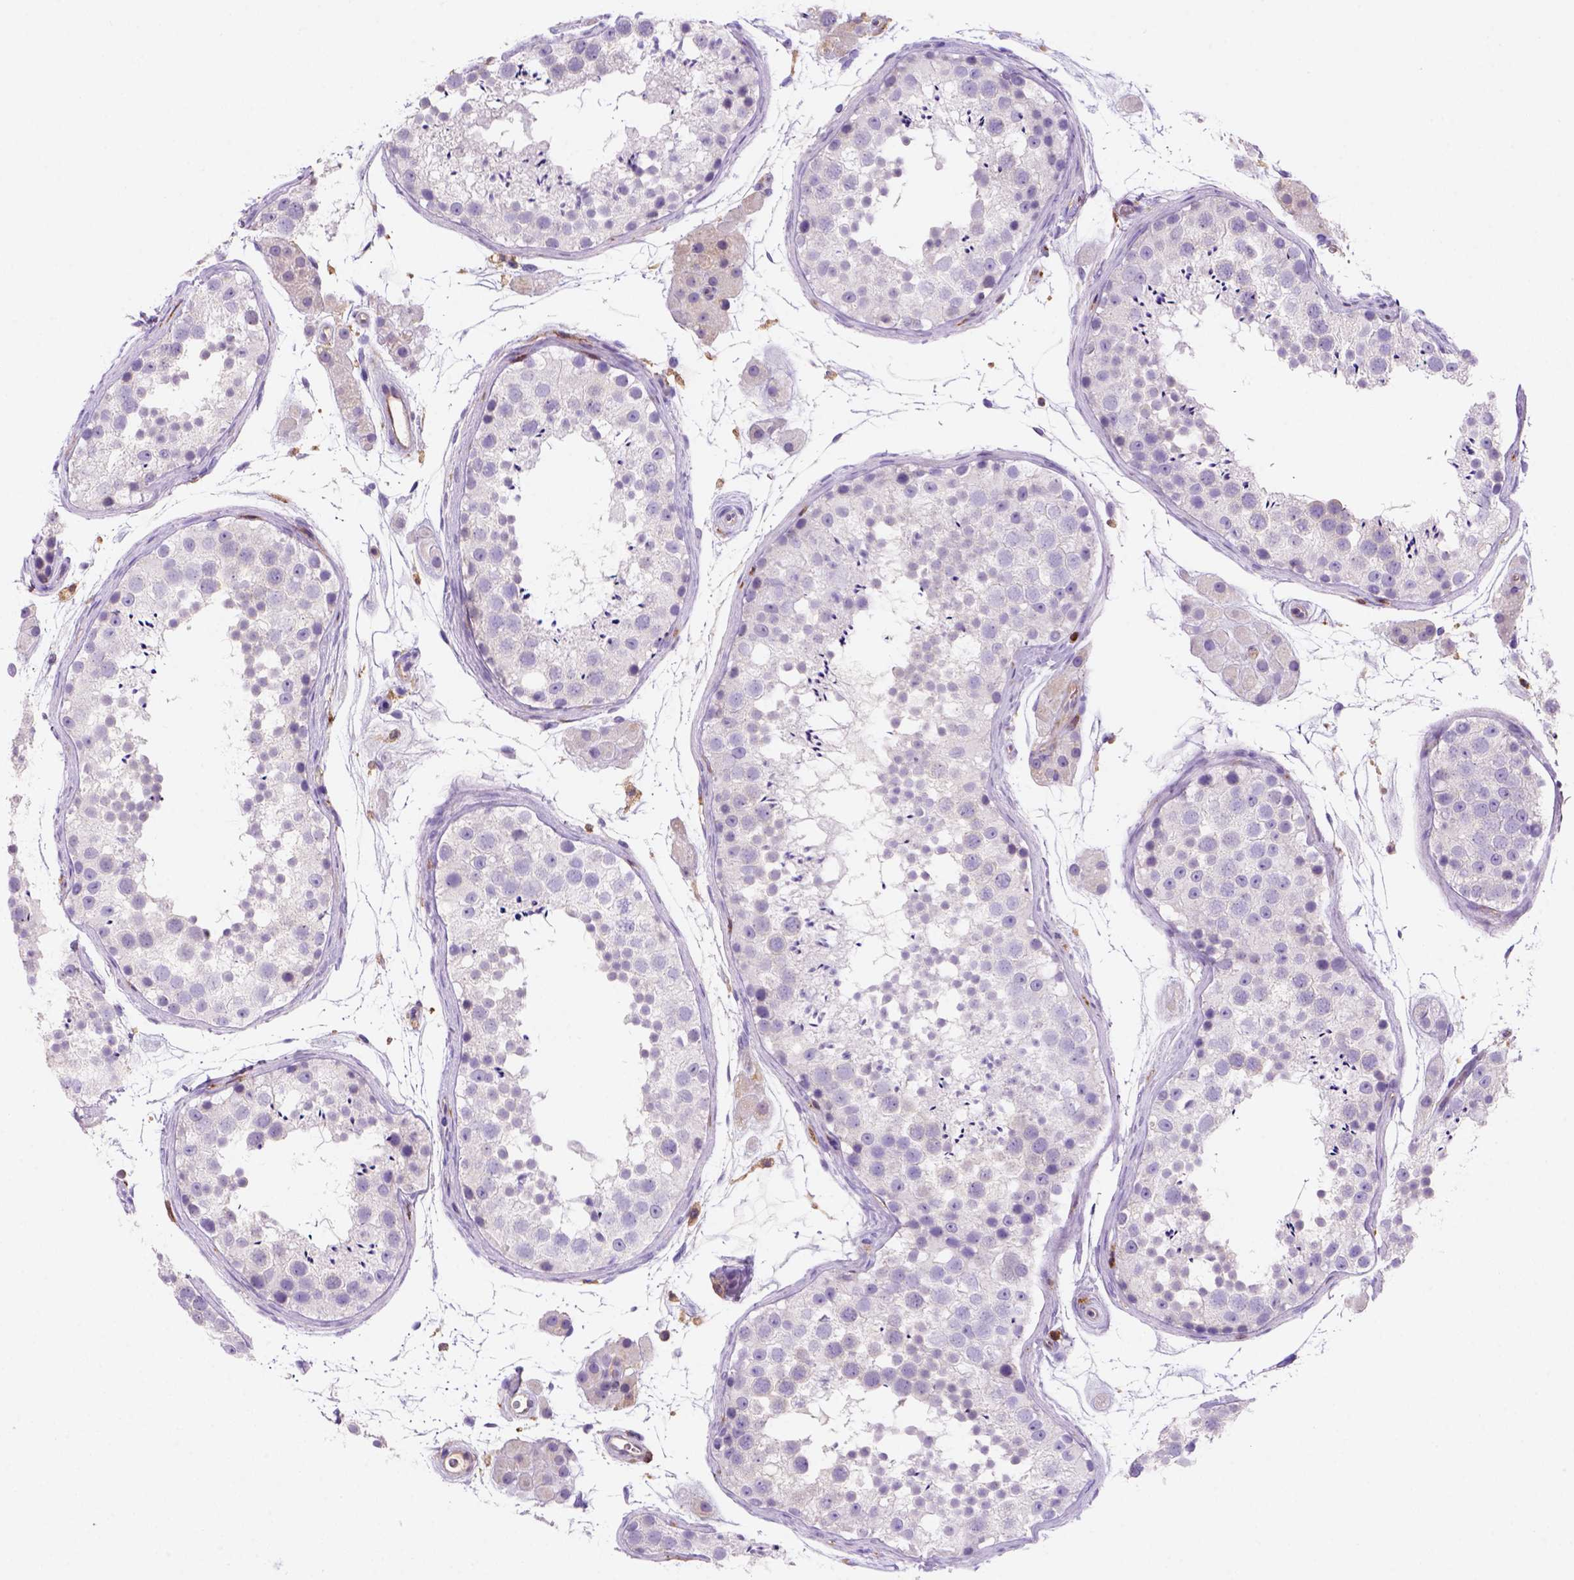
{"staining": {"intensity": "negative", "quantity": "none", "location": "none"}, "tissue": "testis", "cell_type": "Cells in seminiferous ducts", "image_type": "normal", "snomed": [{"axis": "morphology", "description": "Normal tissue, NOS"}, {"axis": "topography", "description": "Testis"}], "caption": "High power microscopy photomicrograph of an IHC image of benign testis, revealing no significant expression in cells in seminiferous ducts. (DAB IHC with hematoxylin counter stain).", "gene": "INPP5D", "patient": {"sex": "male", "age": 41}}